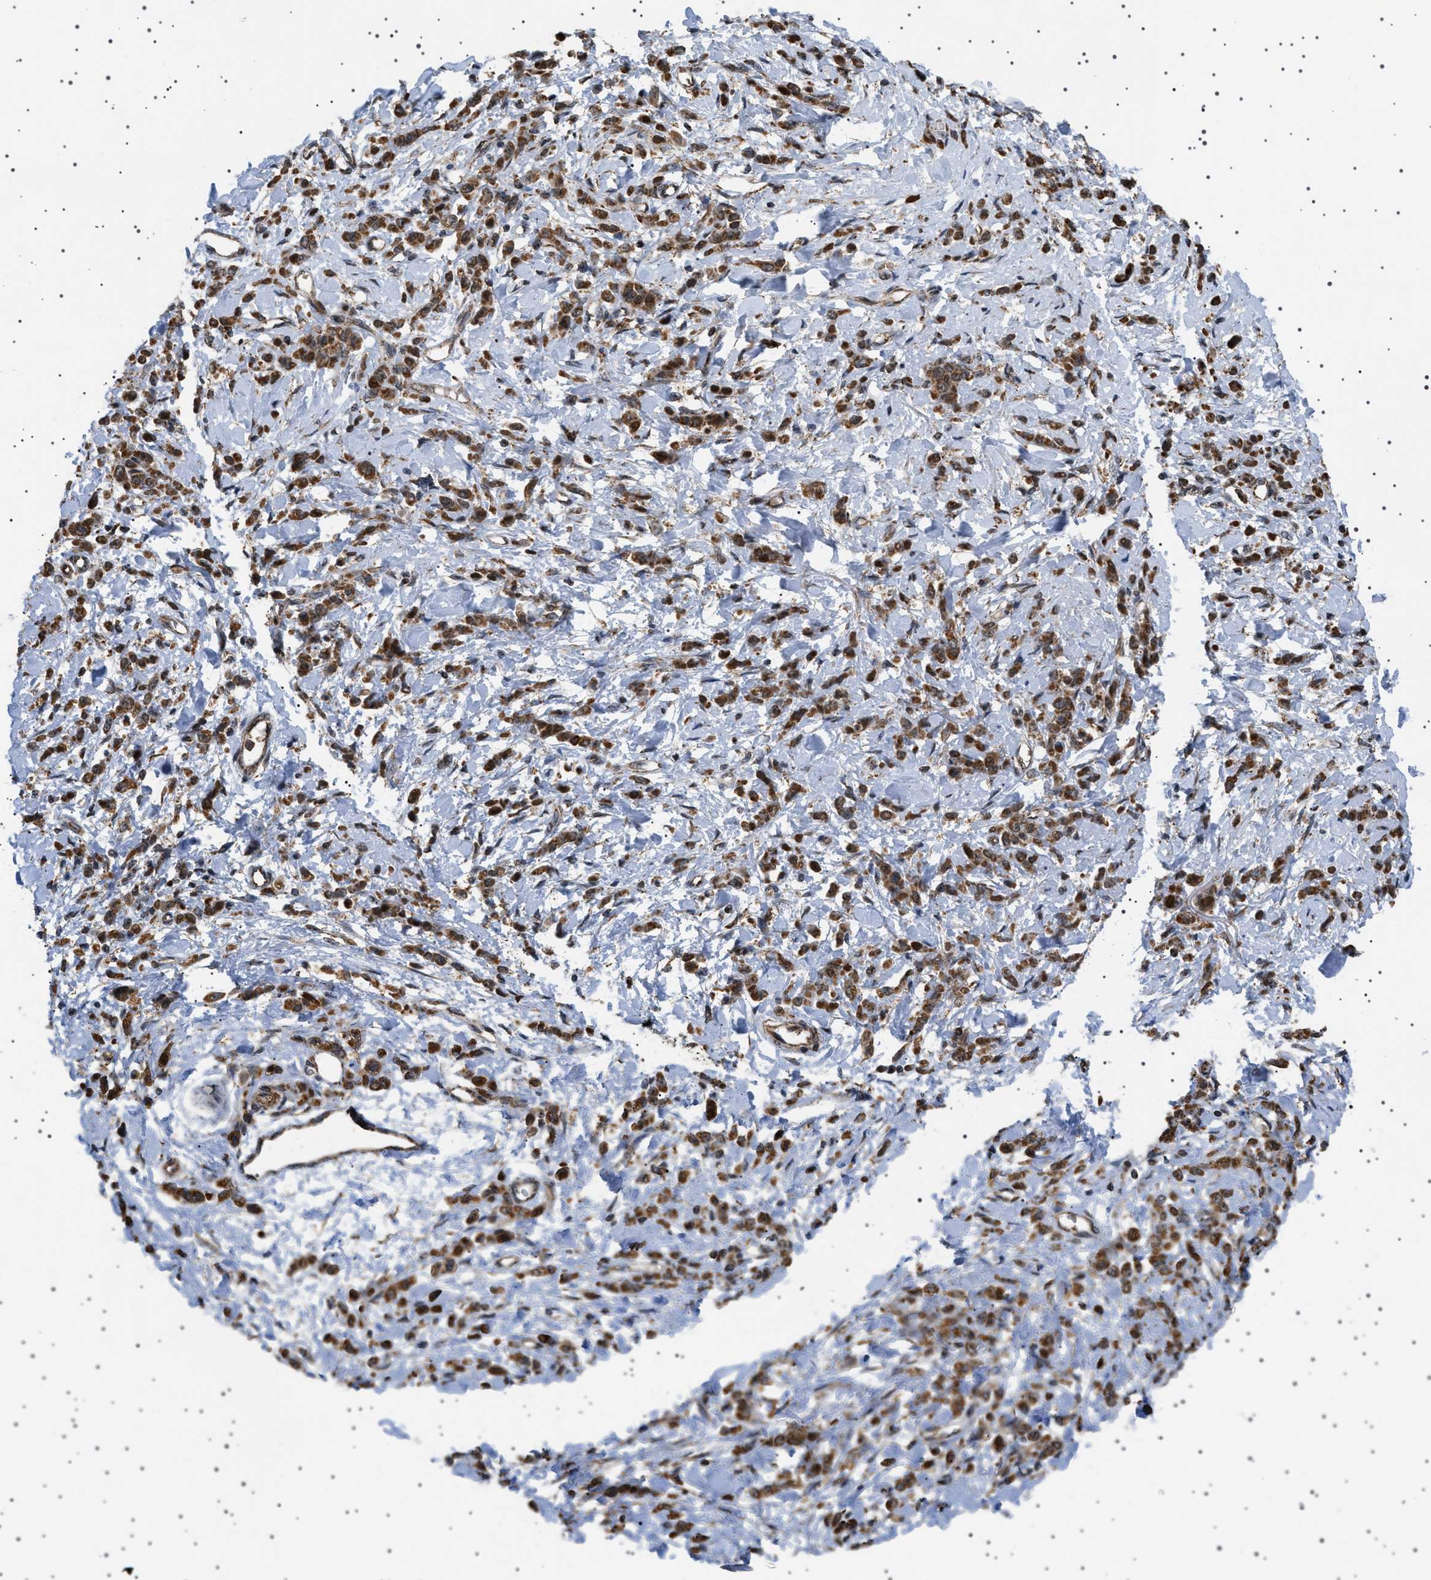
{"staining": {"intensity": "strong", "quantity": ">75%", "location": "cytoplasmic/membranous,nuclear"}, "tissue": "stomach cancer", "cell_type": "Tumor cells", "image_type": "cancer", "snomed": [{"axis": "morphology", "description": "Normal tissue, NOS"}, {"axis": "morphology", "description": "Adenocarcinoma, NOS"}, {"axis": "topography", "description": "Stomach"}], "caption": "Immunohistochemistry of human stomach cancer reveals high levels of strong cytoplasmic/membranous and nuclear expression in about >75% of tumor cells.", "gene": "MELK", "patient": {"sex": "male", "age": 82}}